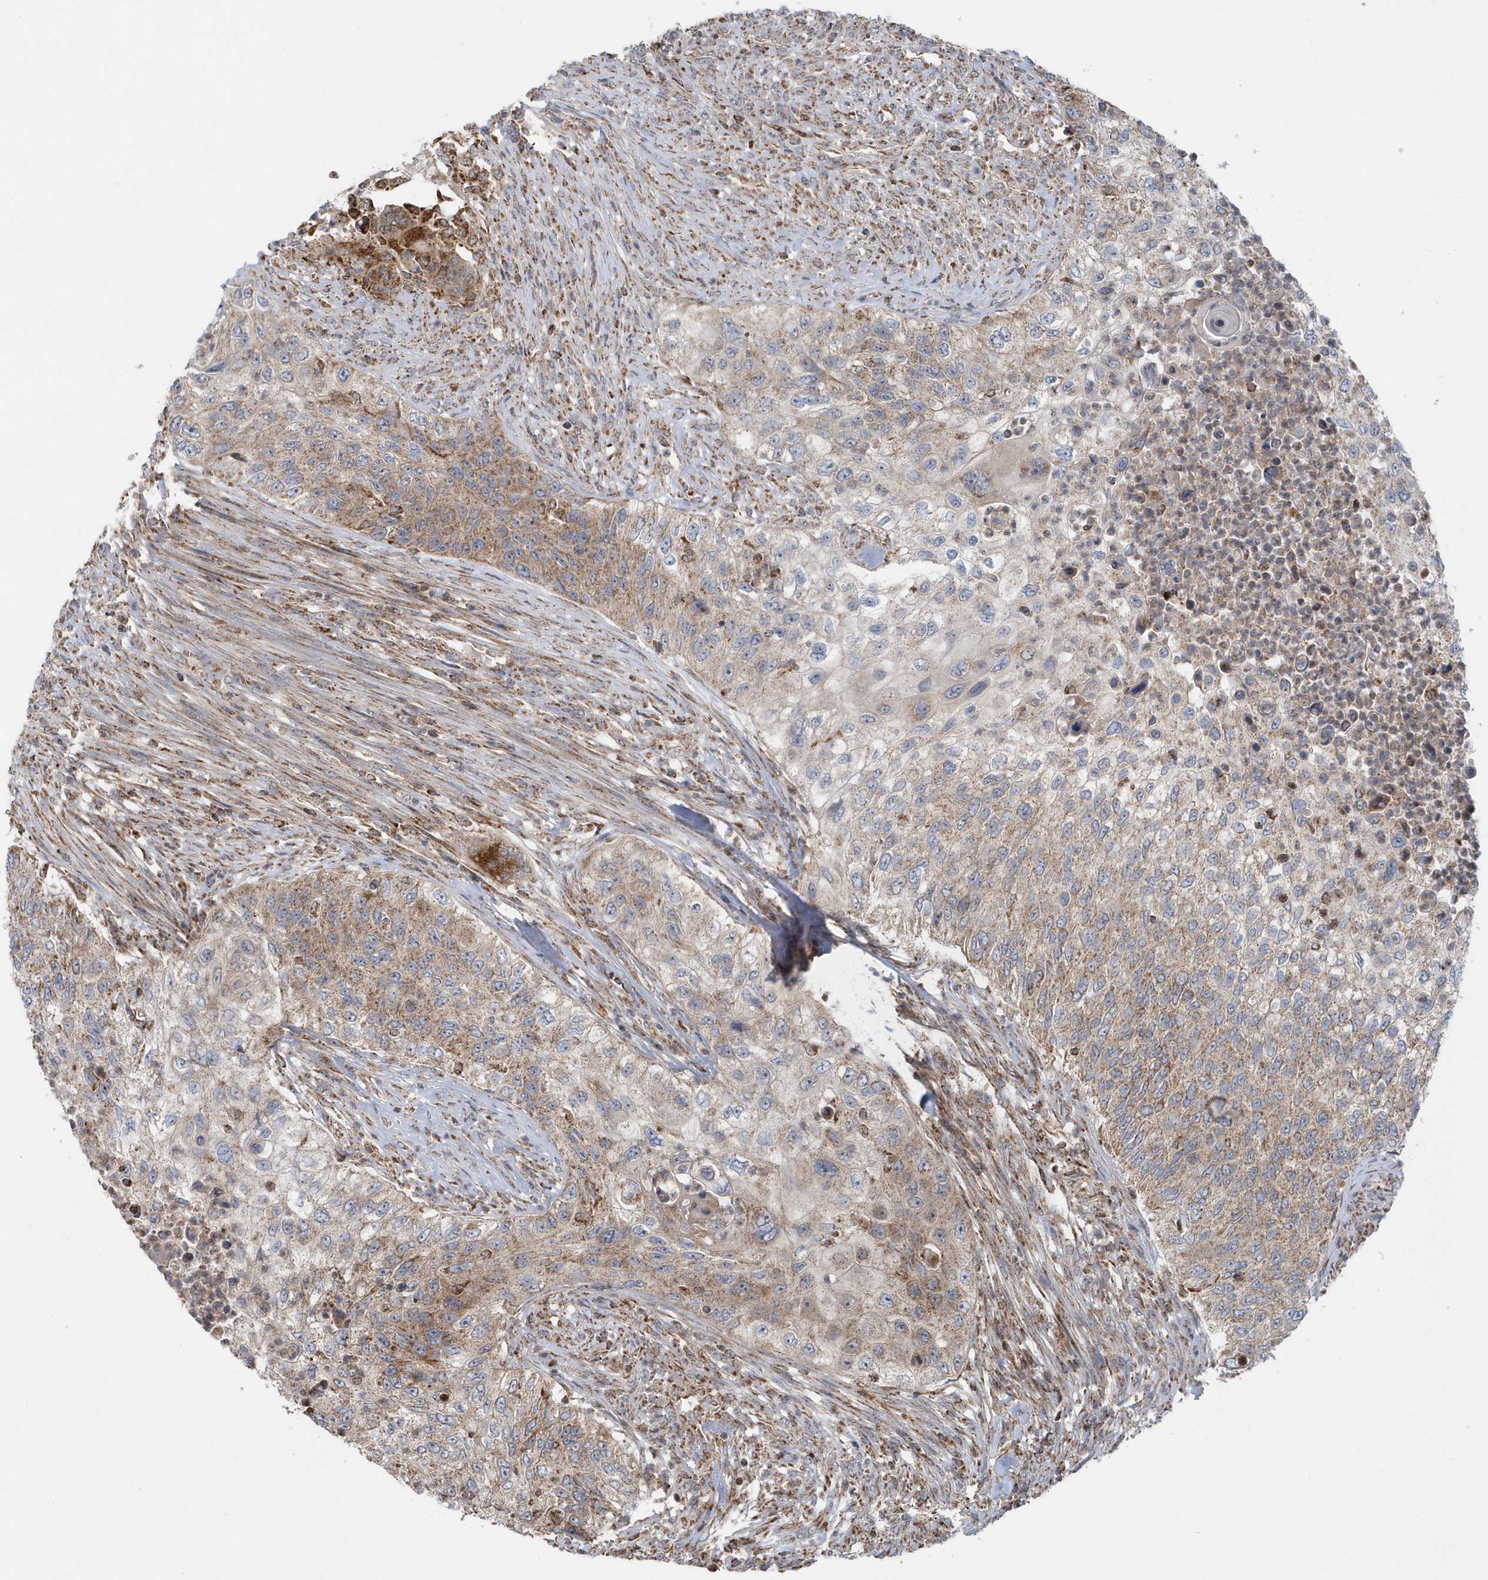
{"staining": {"intensity": "moderate", "quantity": ">75%", "location": "cytoplasmic/membranous"}, "tissue": "urothelial cancer", "cell_type": "Tumor cells", "image_type": "cancer", "snomed": [{"axis": "morphology", "description": "Urothelial carcinoma, High grade"}, {"axis": "topography", "description": "Urinary bladder"}], "caption": "Urothelial cancer tissue shows moderate cytoplasmic/membranous staining in about >75% of tumor cells", "gene": "PPP1R7", "patient": {"sex": "female", "age": 60}}